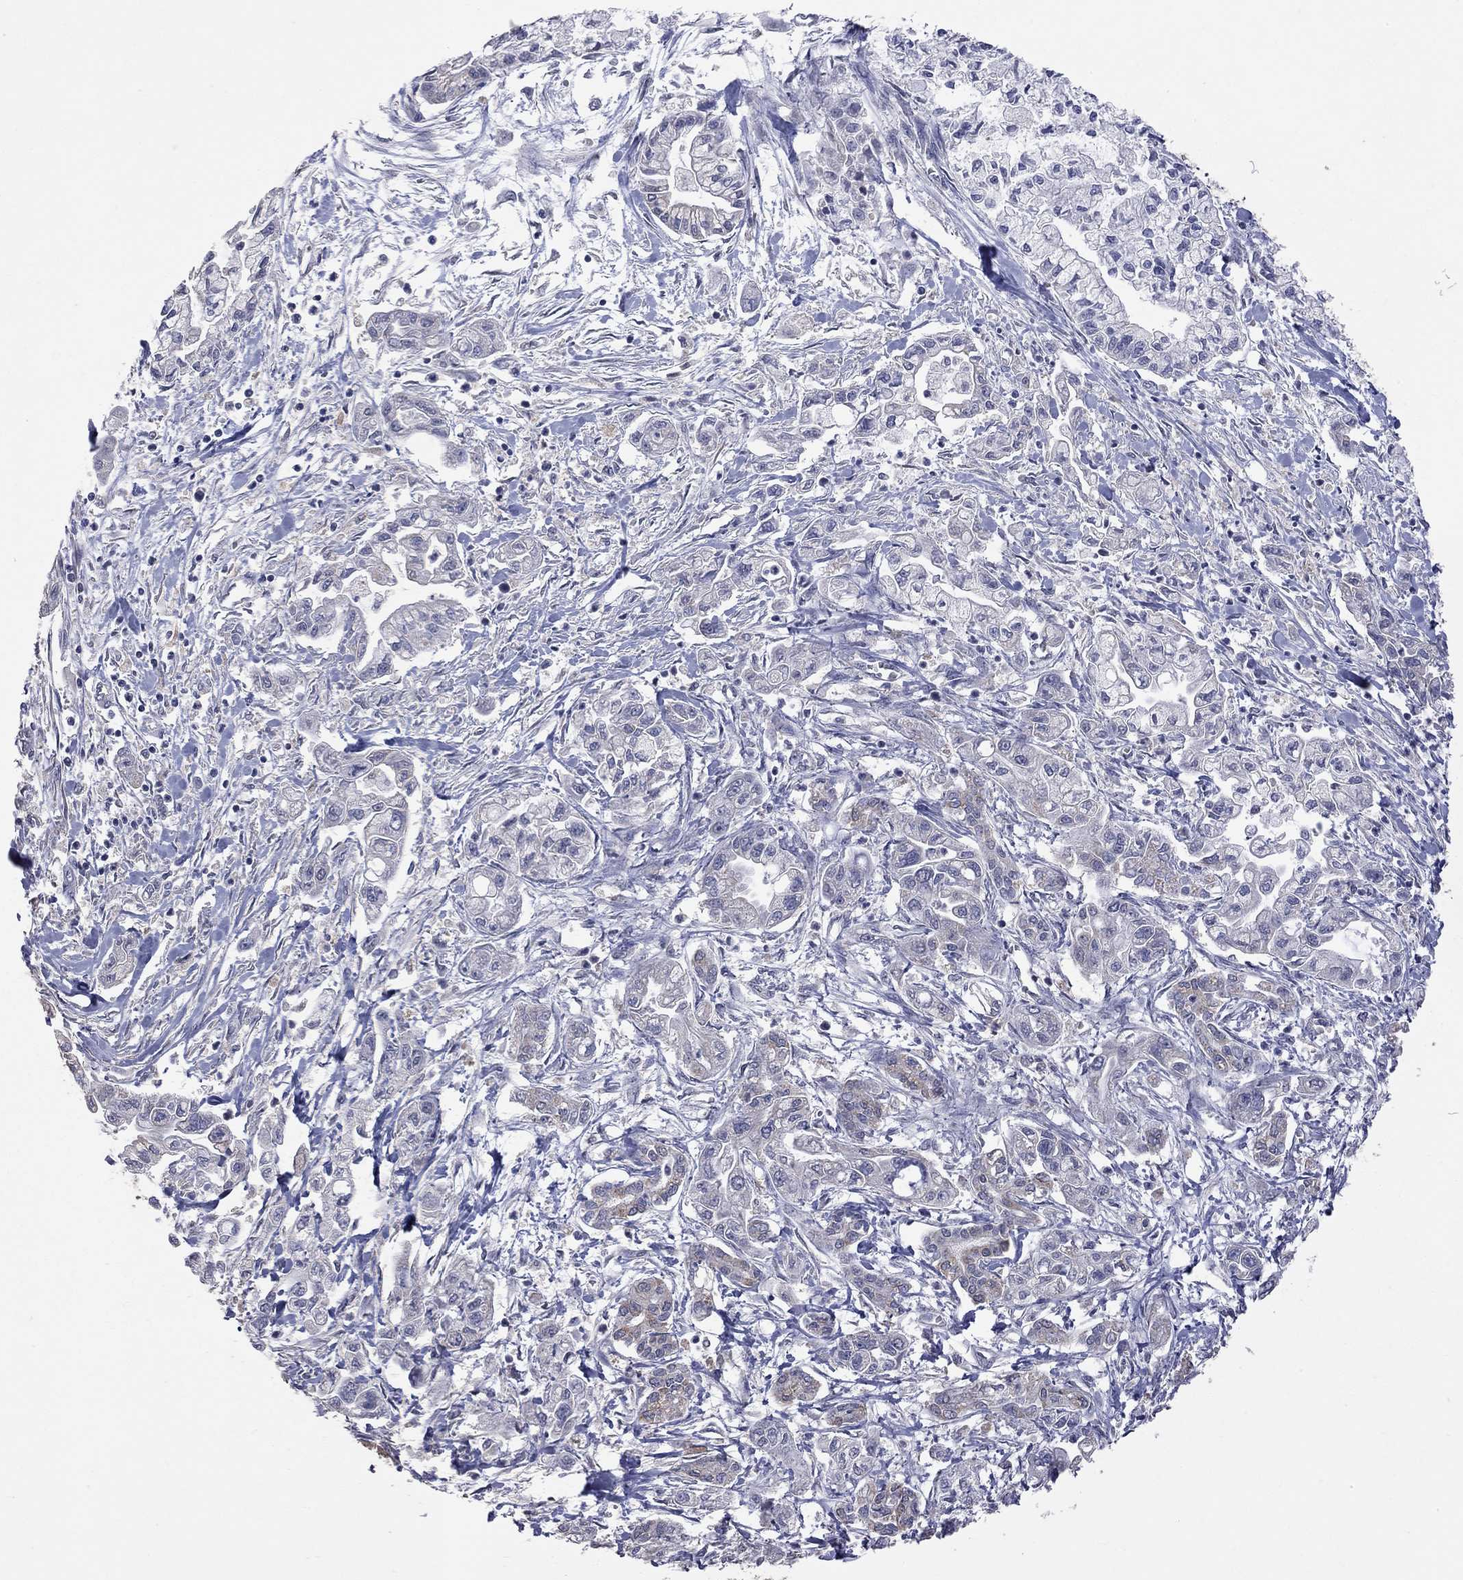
{"staining": {"intensity": "negative", "quantity": "none", "location": "none"}, "tissue": "pancreatic cancer", "cell_type": "Tumor cells", "image_type": "cancer", "snomed": [{"axis": "morphology", "description": "Adenocarcinoma, NOS"}, {"axis": "topography", "description": "Pancreas"}], "caption": "The image reveals no staining of tumor cells in pancreatic adenocarcinoma.", "gene": "HTR6", "patient": {"sex": "male", "age": 54}}